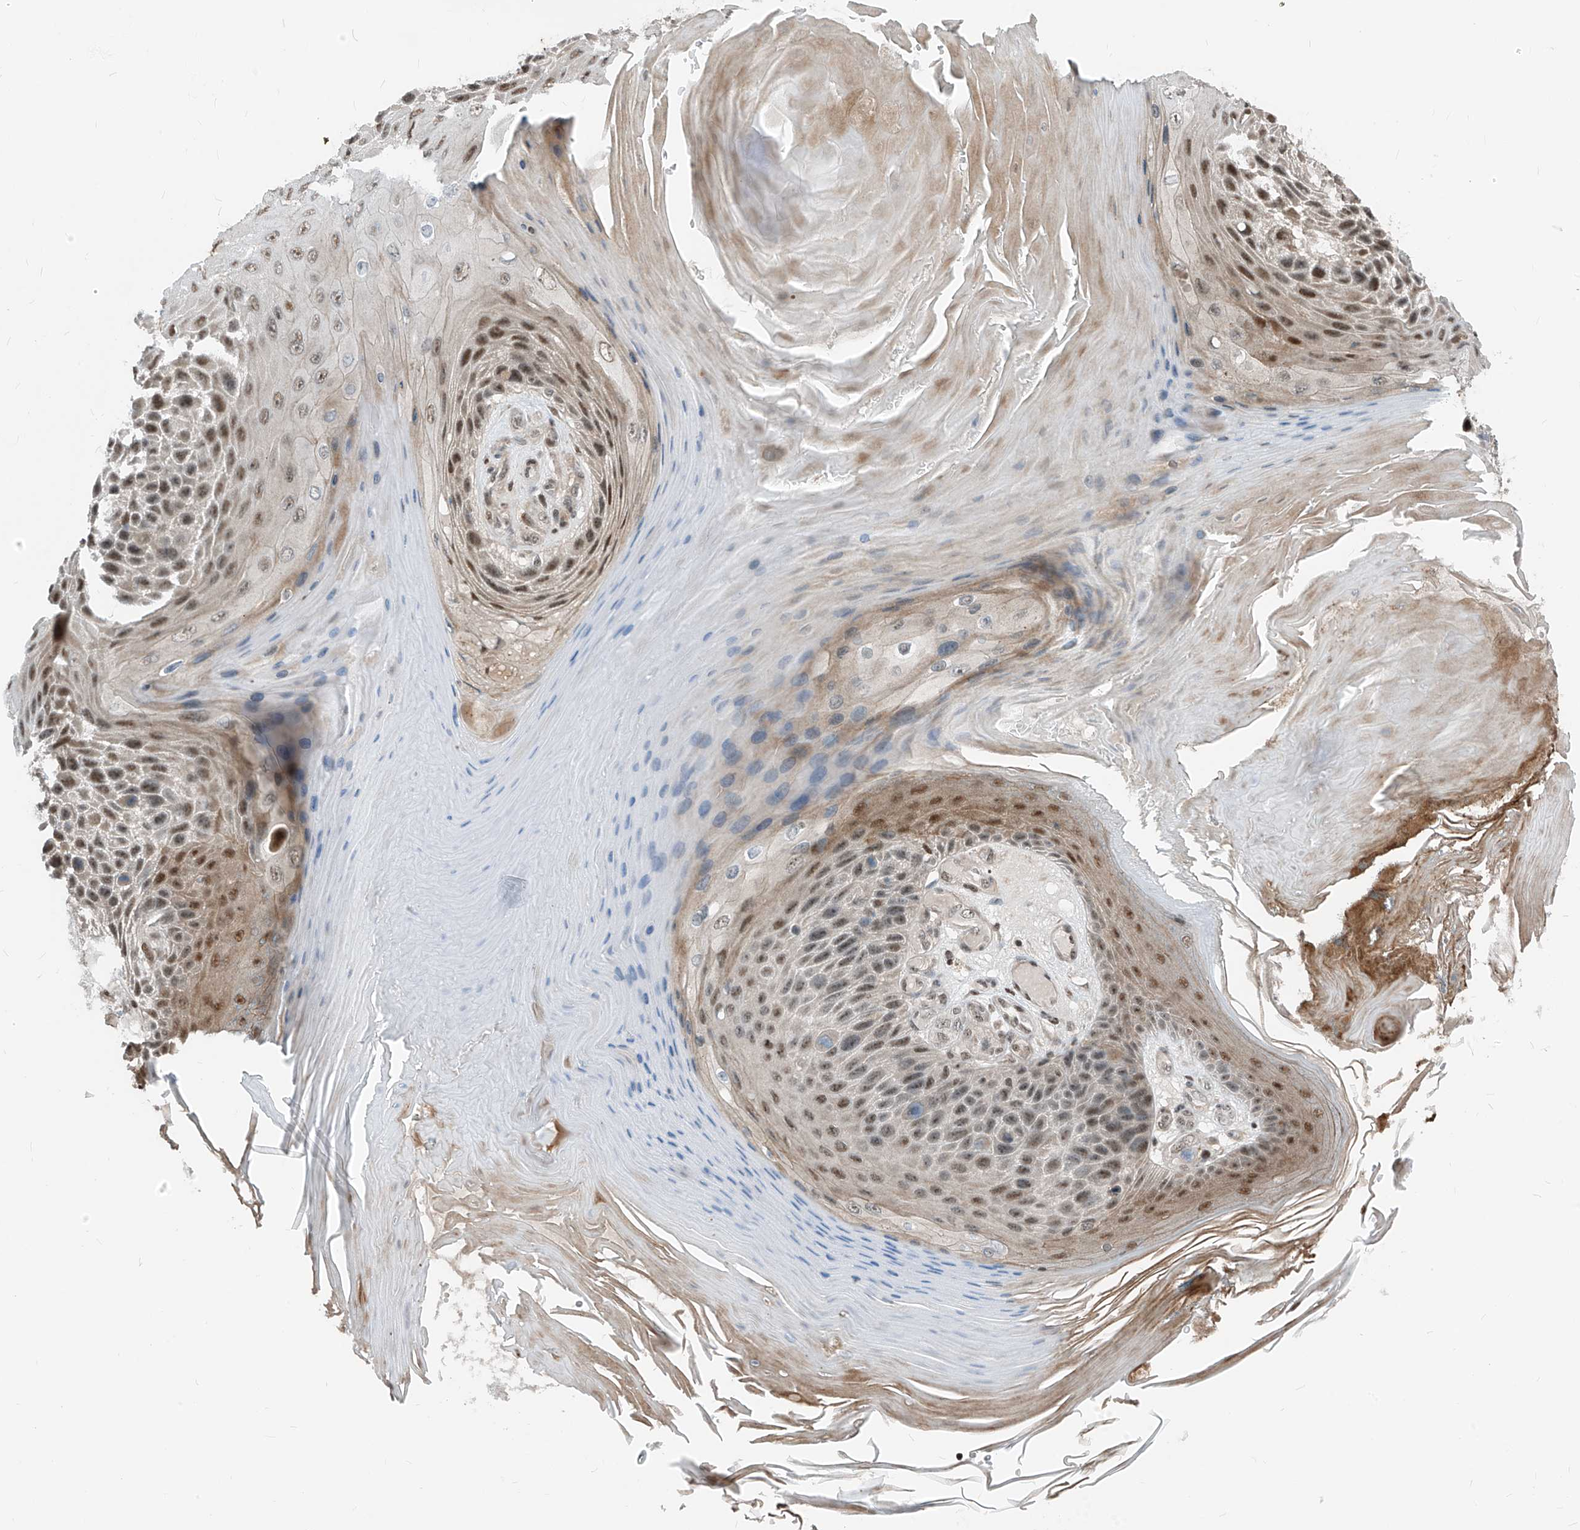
{"staining": {"intensity": "moderate", "quantity": ">75%", "location": "nuclear"}, "tissue": "skin cancer", "cell_type": "Tumor cells", "image_type": "cancer", "snomed": [{"axis": "morphology", "description": "Squamous cell carcinoma, NOS"}, {"axis": "topography", "description": "Skin"}], "caption": "Moderate nuclear staining is seen in about >75% of tumor cells in squamous cell carcinoma (skin). Immunohistochemistry (ihc) stains the protein of interest in brown and the nuclei are stained blue.", "gene": "RBP7", "patient": {"sex": "female", "age": 88}}